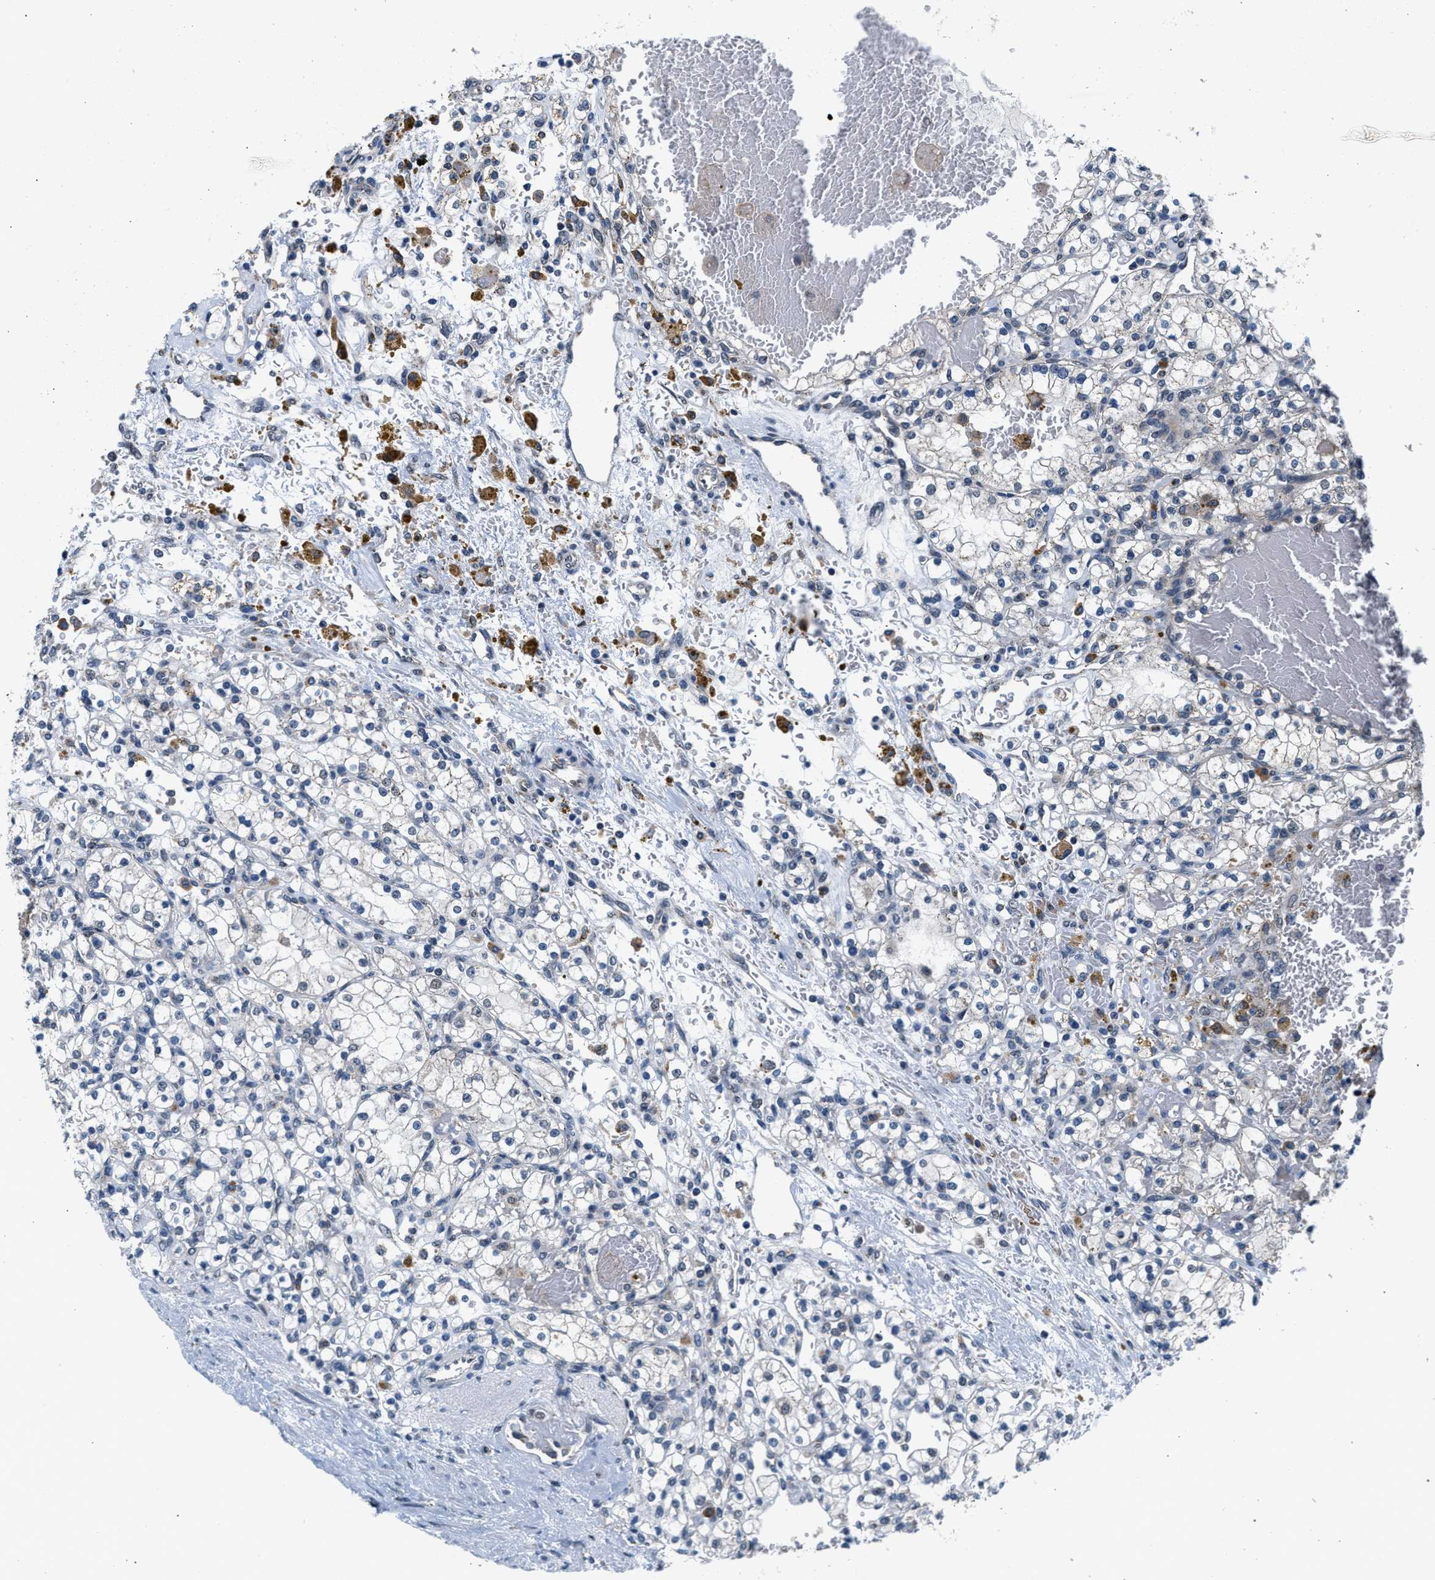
{"staining": {"intensity": "negative", "quantity": "none", "location": "none"}, "tissue": "renal cancer", "cell_type": "Tumor cells", "image_type": "cancer", "snomed": [{"axis": "morphology", "description": "Normal tissue, NOS"}, {"axis": "morphology", "description": "Adenocarcinoma, NOS"}, {"axis": "topography", "description": "Kidney"}], "caption": "Histopathology image shows no significant protein positivity in tumor cells of renal cancer.", "gene": "KCNMB2", "patient": {"sex": "female", "age": 55}}